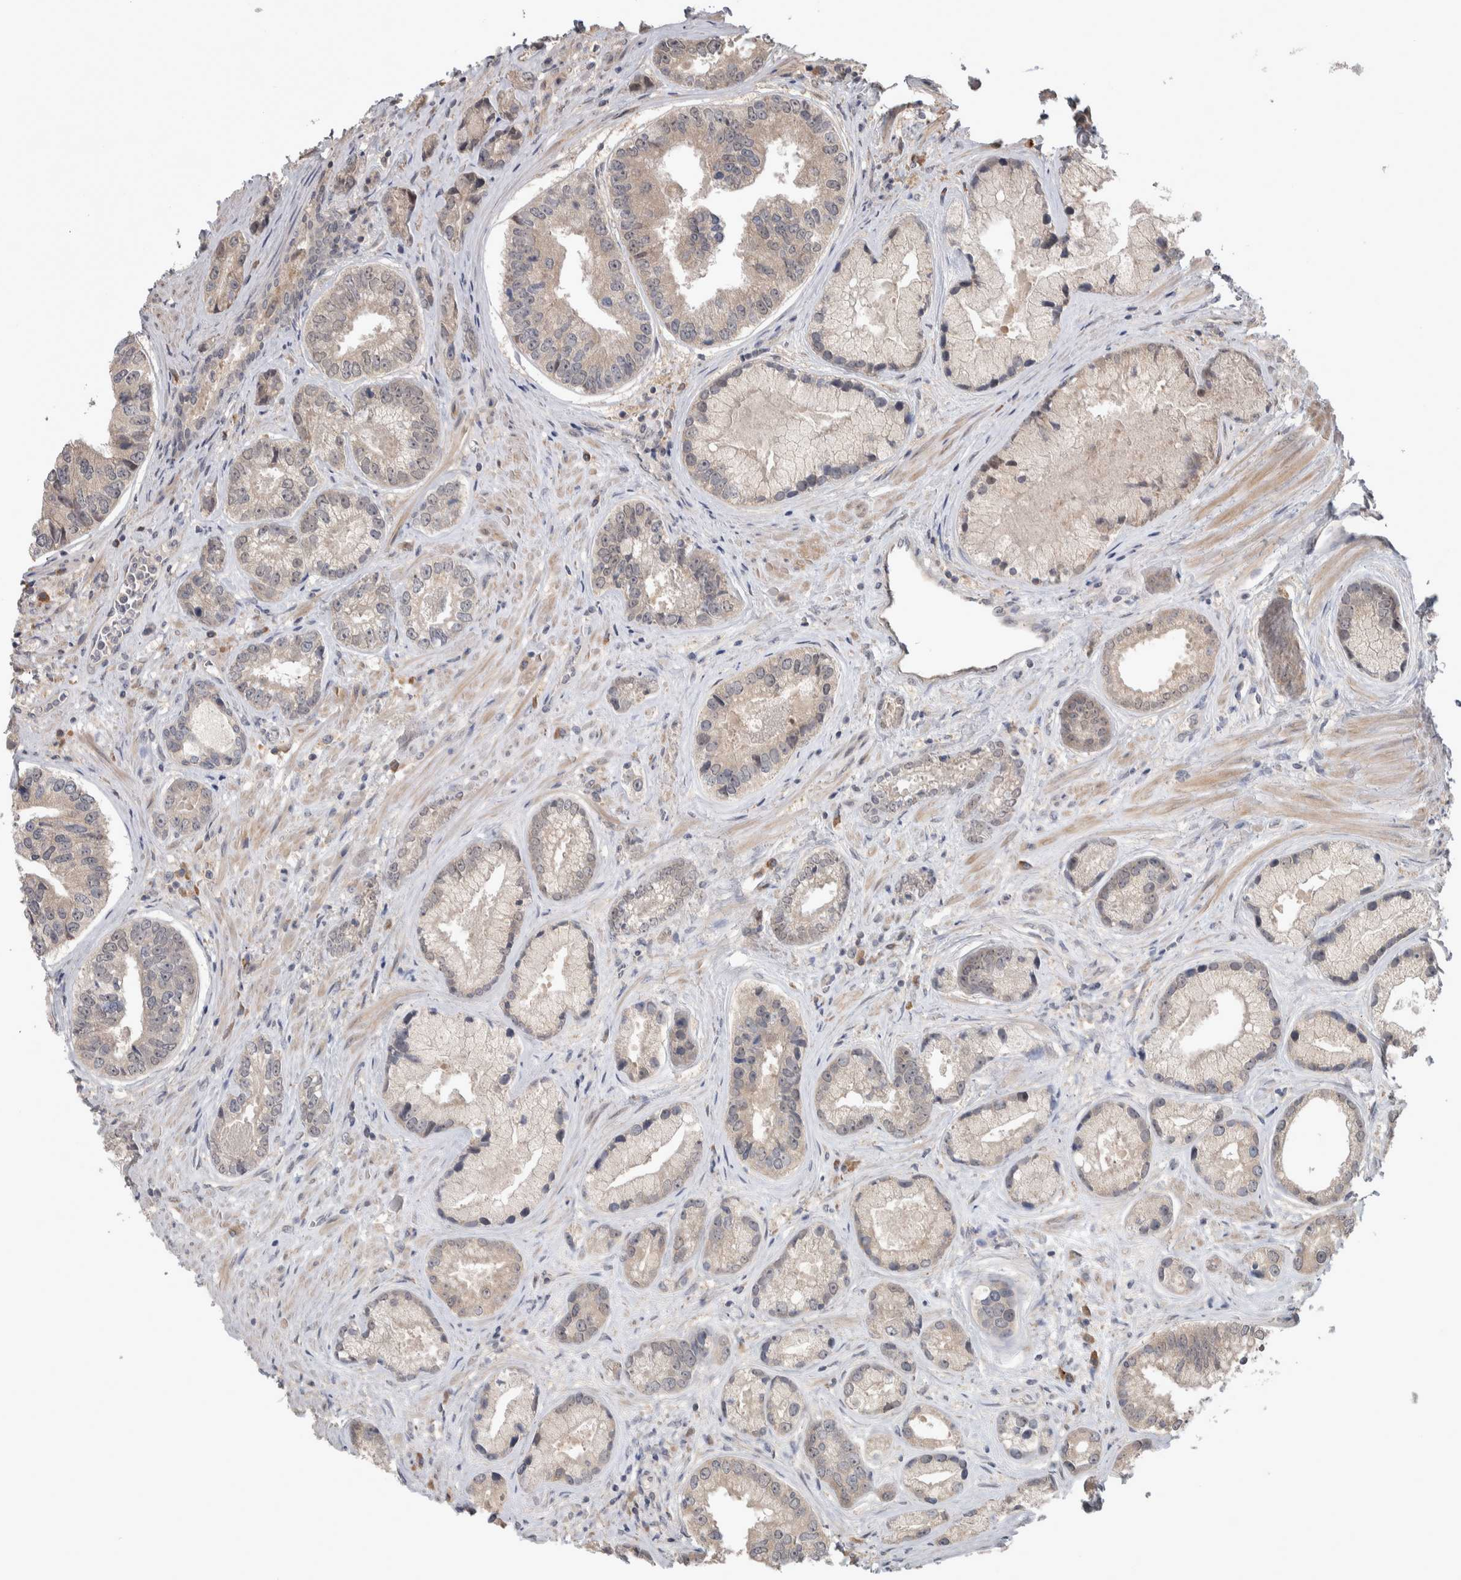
{"staining": {"intensity": "weak", "quantity": "<25%", "location": "cytoplasmic/membranous"}, "tissue": "prostate cancer", "cell_type": "Tumor cells", "image_type": "cancer", "snomed": [{"axis": "morphology", "description": "Adenocarcinoma, High grade"}, {"axis": "topography", "description": "Prostate"}], "caption": "Immunohistochemistry (IHC) histopathology image of neoplastic tissue: prostate cancer (adenocarcinoma (high-grade)) stained with DAB demonstrates no significant protein expression in tumor cells.", "gene": "CUL2", "patient": {"sex": "male", "age": 61}}